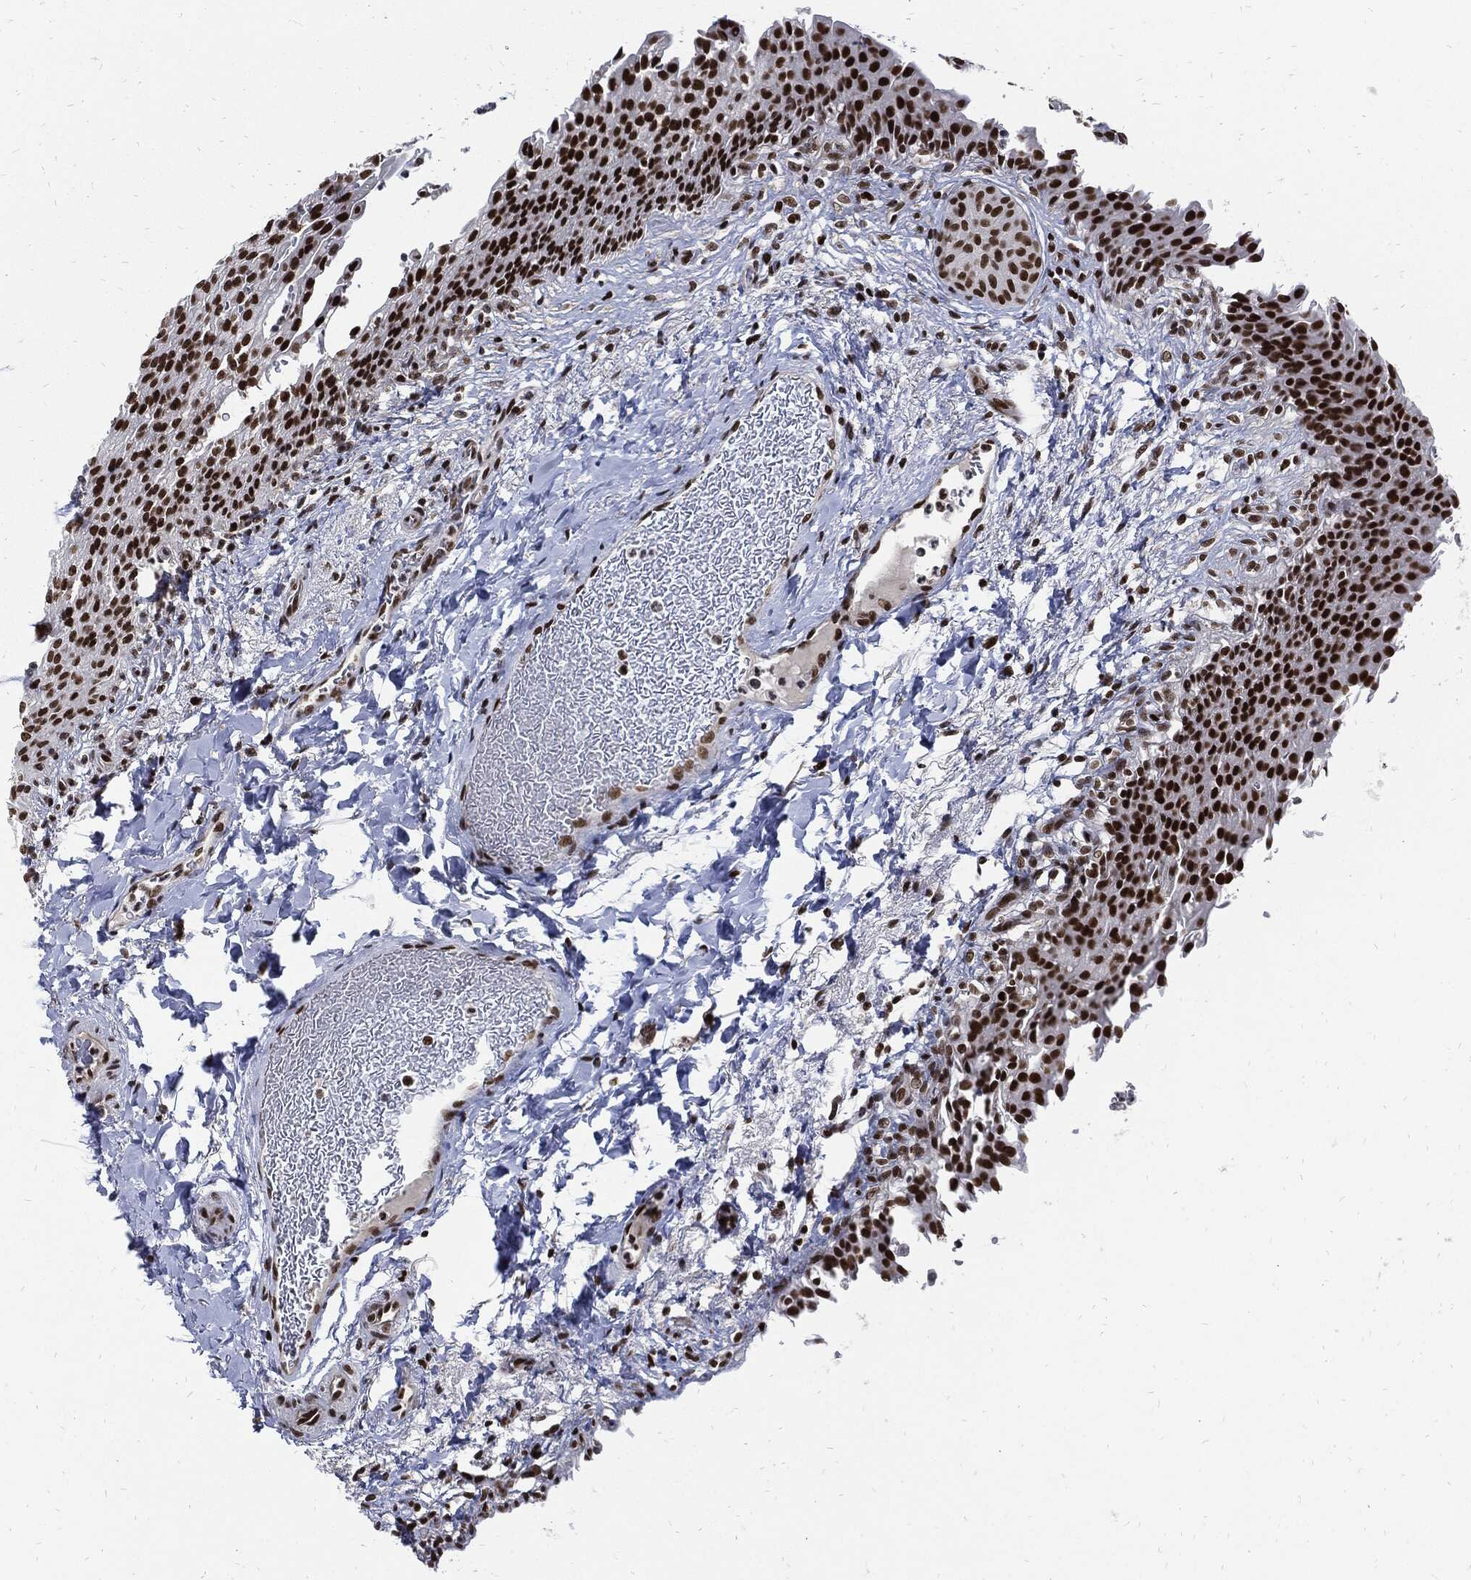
{"staining": {"intensity": "strong", "quantity": ">75%", "location": "nuclear"}, "tissue": "urinary bladder", "cell_type": "Urothelial cells", "image_type": "normal", "snomed": [{"axis": "morphology", "description": "Normal tissue, NOS"}, {"axis": "topography", "description": "Urinary bladder"}], "caption": "A photomicrograph showing strong nuclear positivity in approximately >75% of urothelial cells in unremarkable urinary bladder, as visualized by brown immunohistochemical staining.", "gene": "TERF2", "patient": {"sex": "female", "age": 60}}